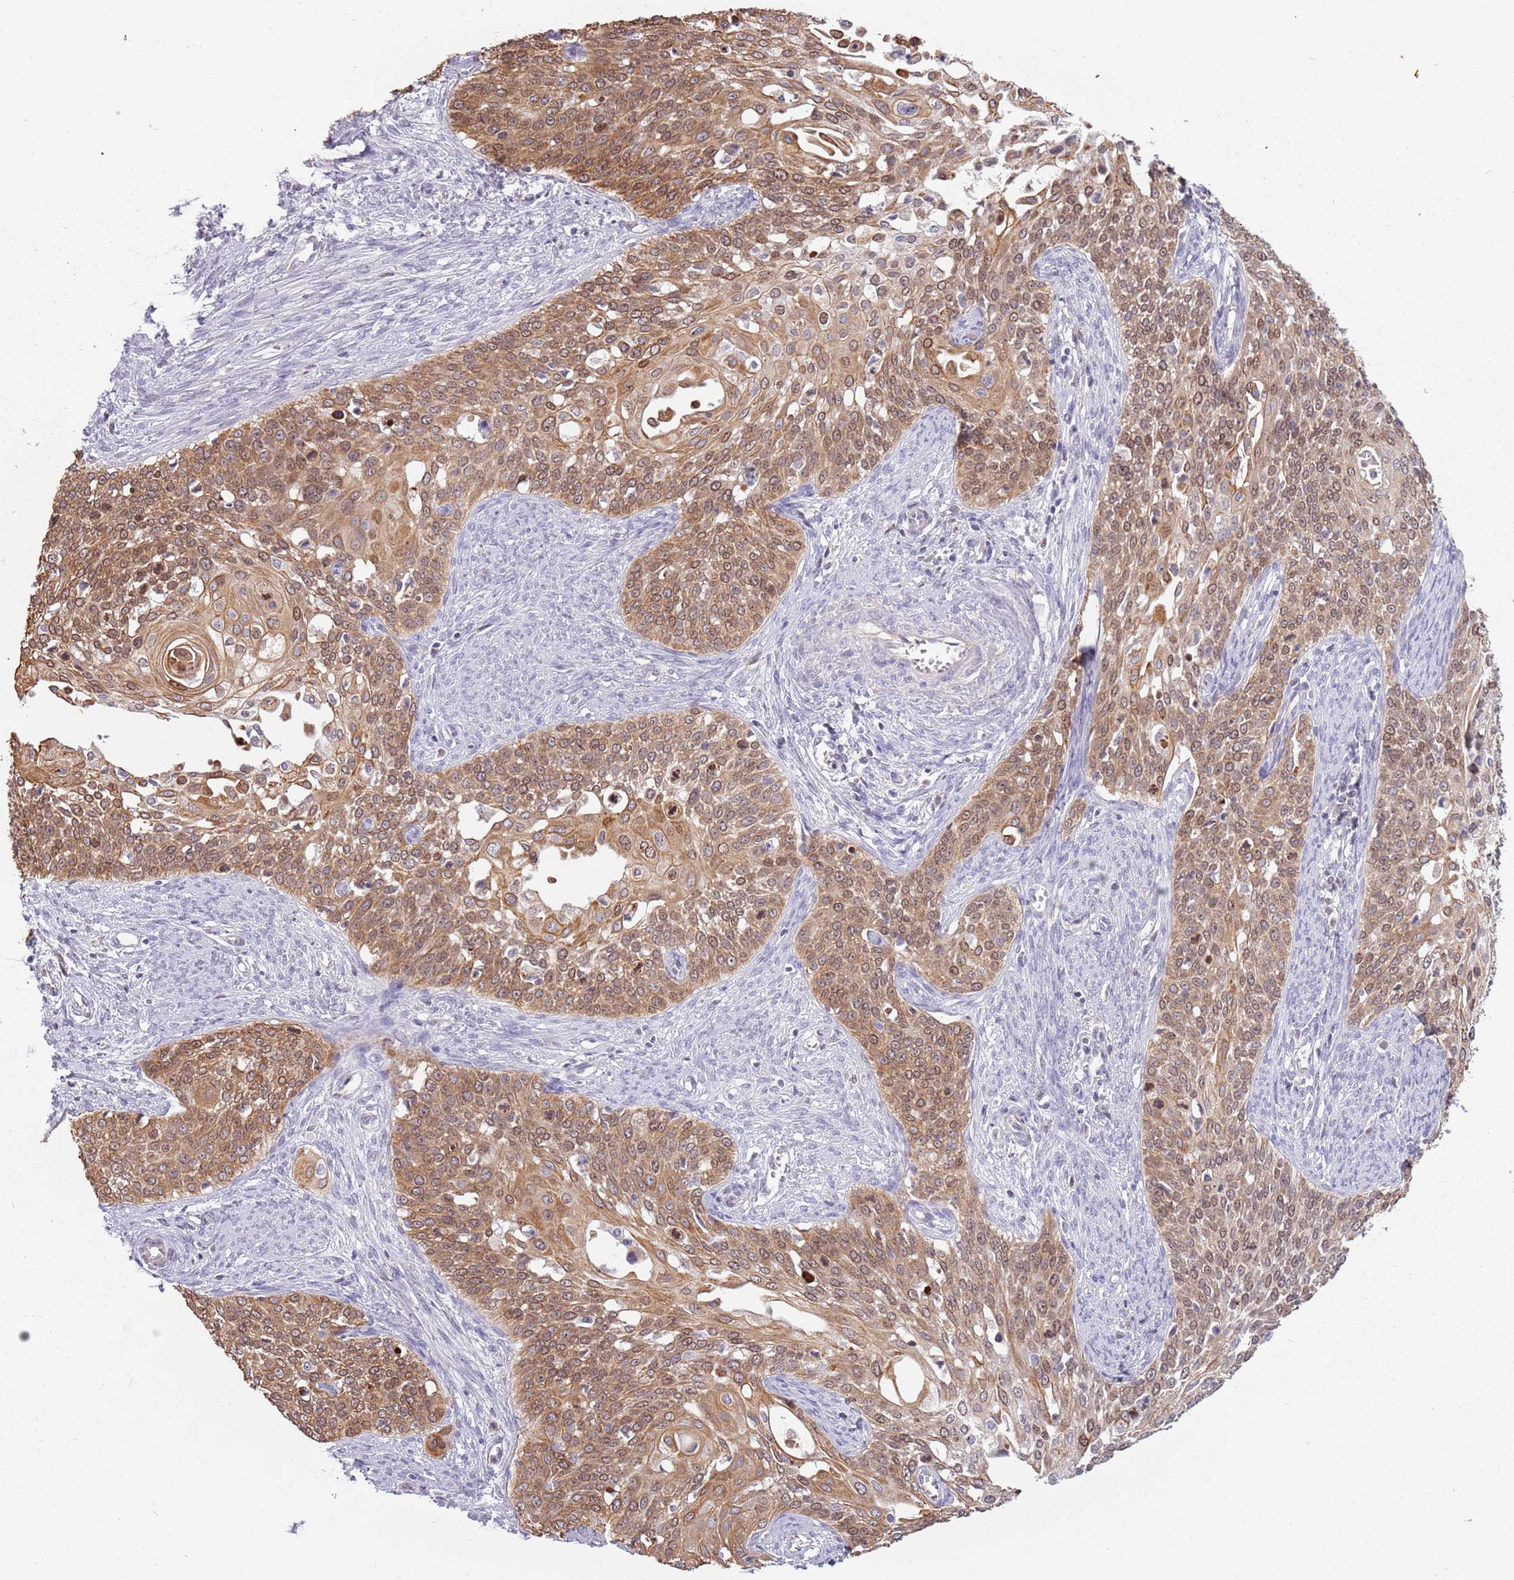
{"staining": {"intensity": "moderate", "quantity": ">75%", "location": "cytoplasmic/membranous,nuclear"}, "tissue": "cervical cancer", "cell_type": "Tumor cells", "image_type": "cancer", "snomed": [{"axis": "morphology", "description": "Squamous cell carcinoma, NOS"}, {"axis": "topography", "description": "Cervix"}], "caption": "Immunohistochemistry photomicrograph of neoplastic tissue: human cervical cancer (squamous cell carcinoma) stained using immunohistochemistry (IHC) shows medium levels of moderate protein expression localized specifically in the cytoplasmic/membranous and nuclear of tumor cells, appearing as a cytoplasmic/membranous and nuclear brown color.", "gene": "SYS1", "patient": {"sex": "female", "age": 44}}